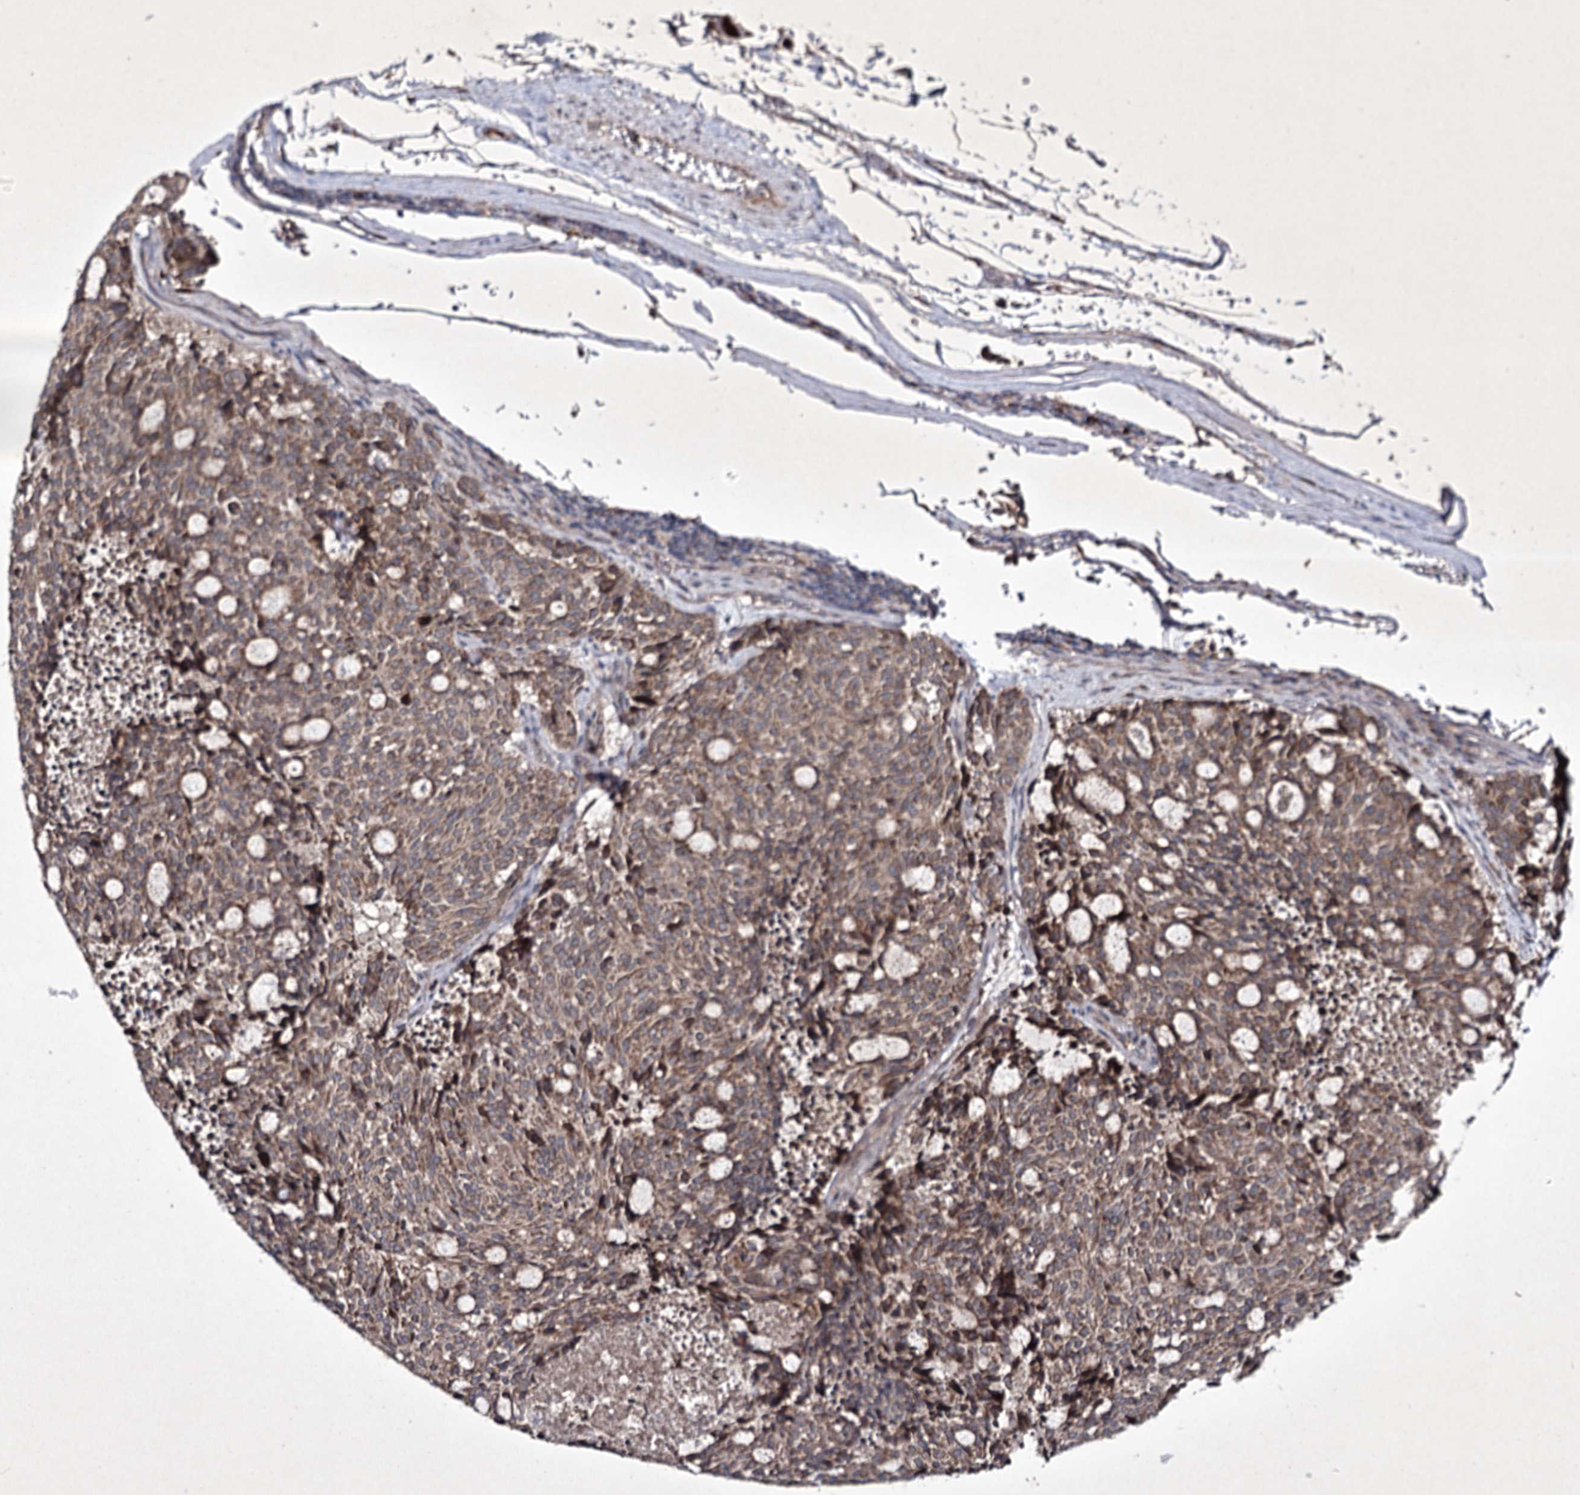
{"staining": {"intensity": "moderate", "quantity": ">75%", "location": "cytoplasmic/membranous"}, "tissue": "carcinoid", "cell_type": "Tumor cells", "image_type": "cancer", "snomed": [{"axis": "morphology", "description": "Carcinoid, malignant, NOS"}, {"axis": "topography", "description": "Pancreas"}], "caption": "This is a photomicrograph of immunohistochemistry (IHC) staining of carcinoid, which shows moderate positivity in the cytoplasmic/membranous of tumor cells.", "gene": "ALG9", "patient": {"sex": "female", "age": 54}}